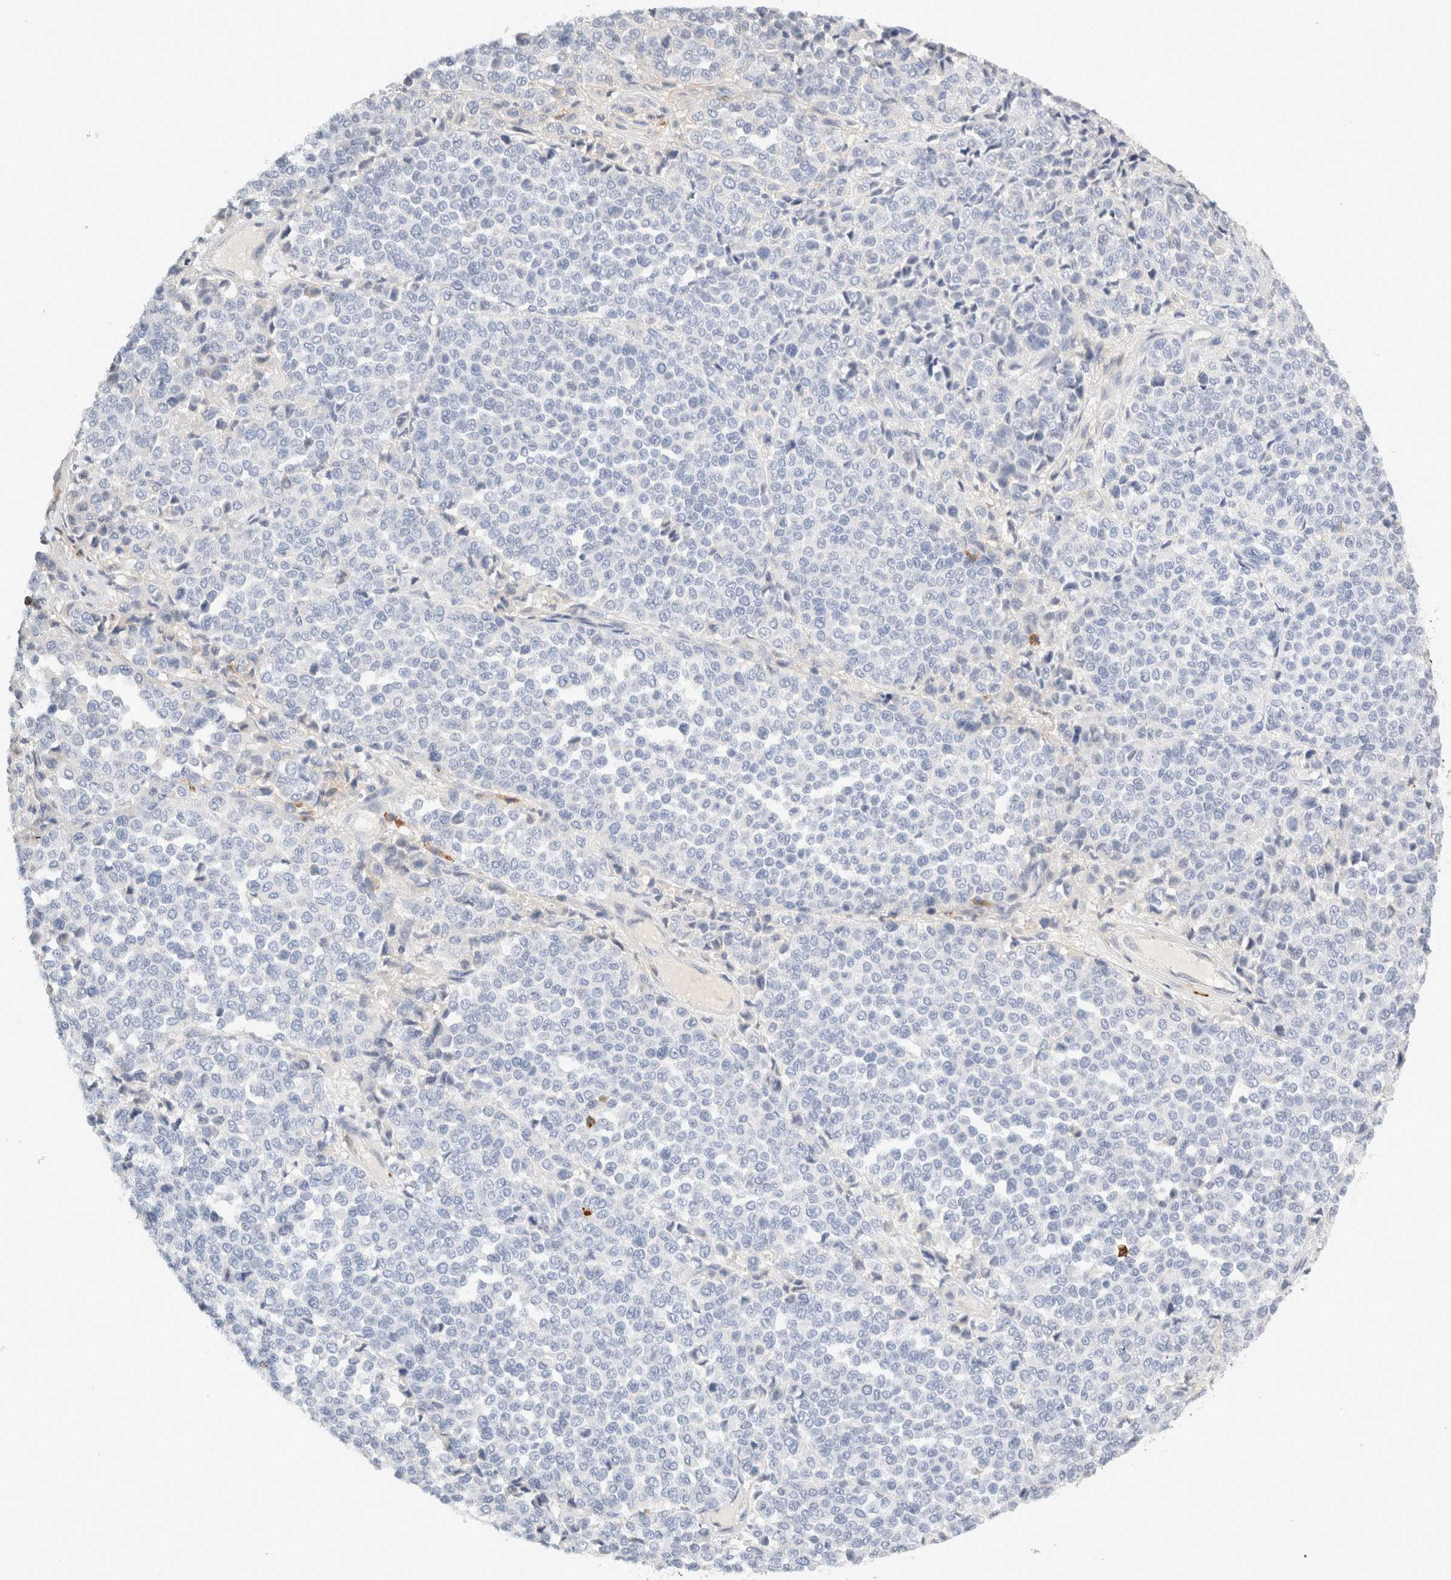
{"staining": {"intensity": "negative", "quantity": "none", "location": "none"}, "tissue": "melanoma", "cell_type": "Tumor cells", "image_type": "cancer", "snomed": [{"axis": "morphology", "description": "Malignant melanoma, Metastatic site"}, {"axis": "topography", "description": "Pancreas"}], "caption": "Histopathology image shows no protein positivity in tumor cells of malignant melanoma (metastatic site) tissue. (IHC, brightfield microscopy, high magnification).", "gene": "FGL2", "patient": {"sex": "female", "age": 30}}